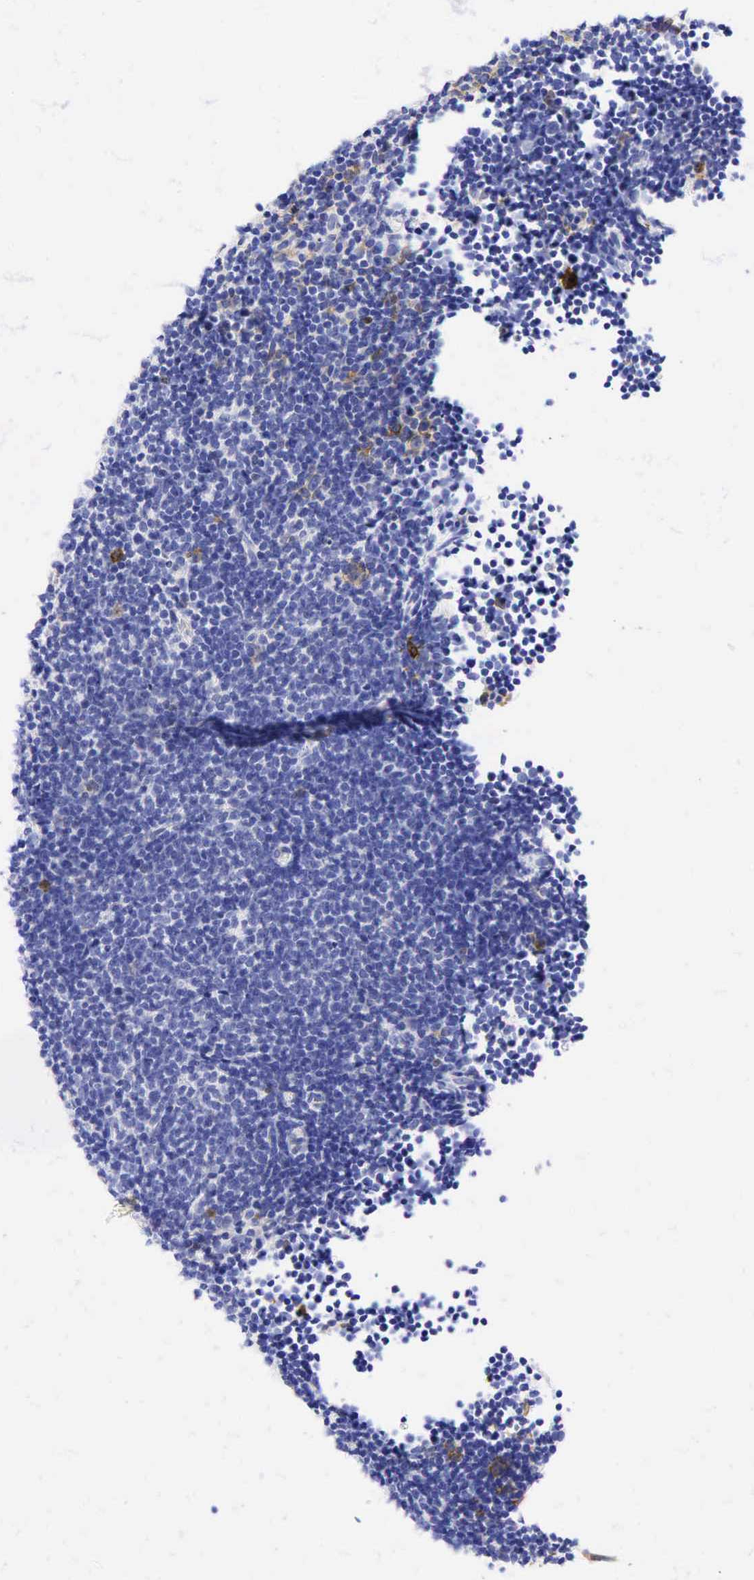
{"staining": {"intensity": "moderate", "quantity": "<25%", "location": "cytoplasmic/membranous"}, "tissue": "lymphoma", "cell_type": "Tumor cells", "image_type": "cancer", "snomed": [{"axis": "morphology", "description": "Malignant lymphoma, non-Hodgkin's type, Low grade"}, {"axis": "topography", "description": "Lymph node"}], "caption": "Protein positivity by immunohistochemistry (IHC) shows moderate cytoplasmic/membranous positivity in approximately <25% of tumor cells in lymphoma.", "gene": "TNFRSF8", "patient": {"sex": "male", "age": 49}}